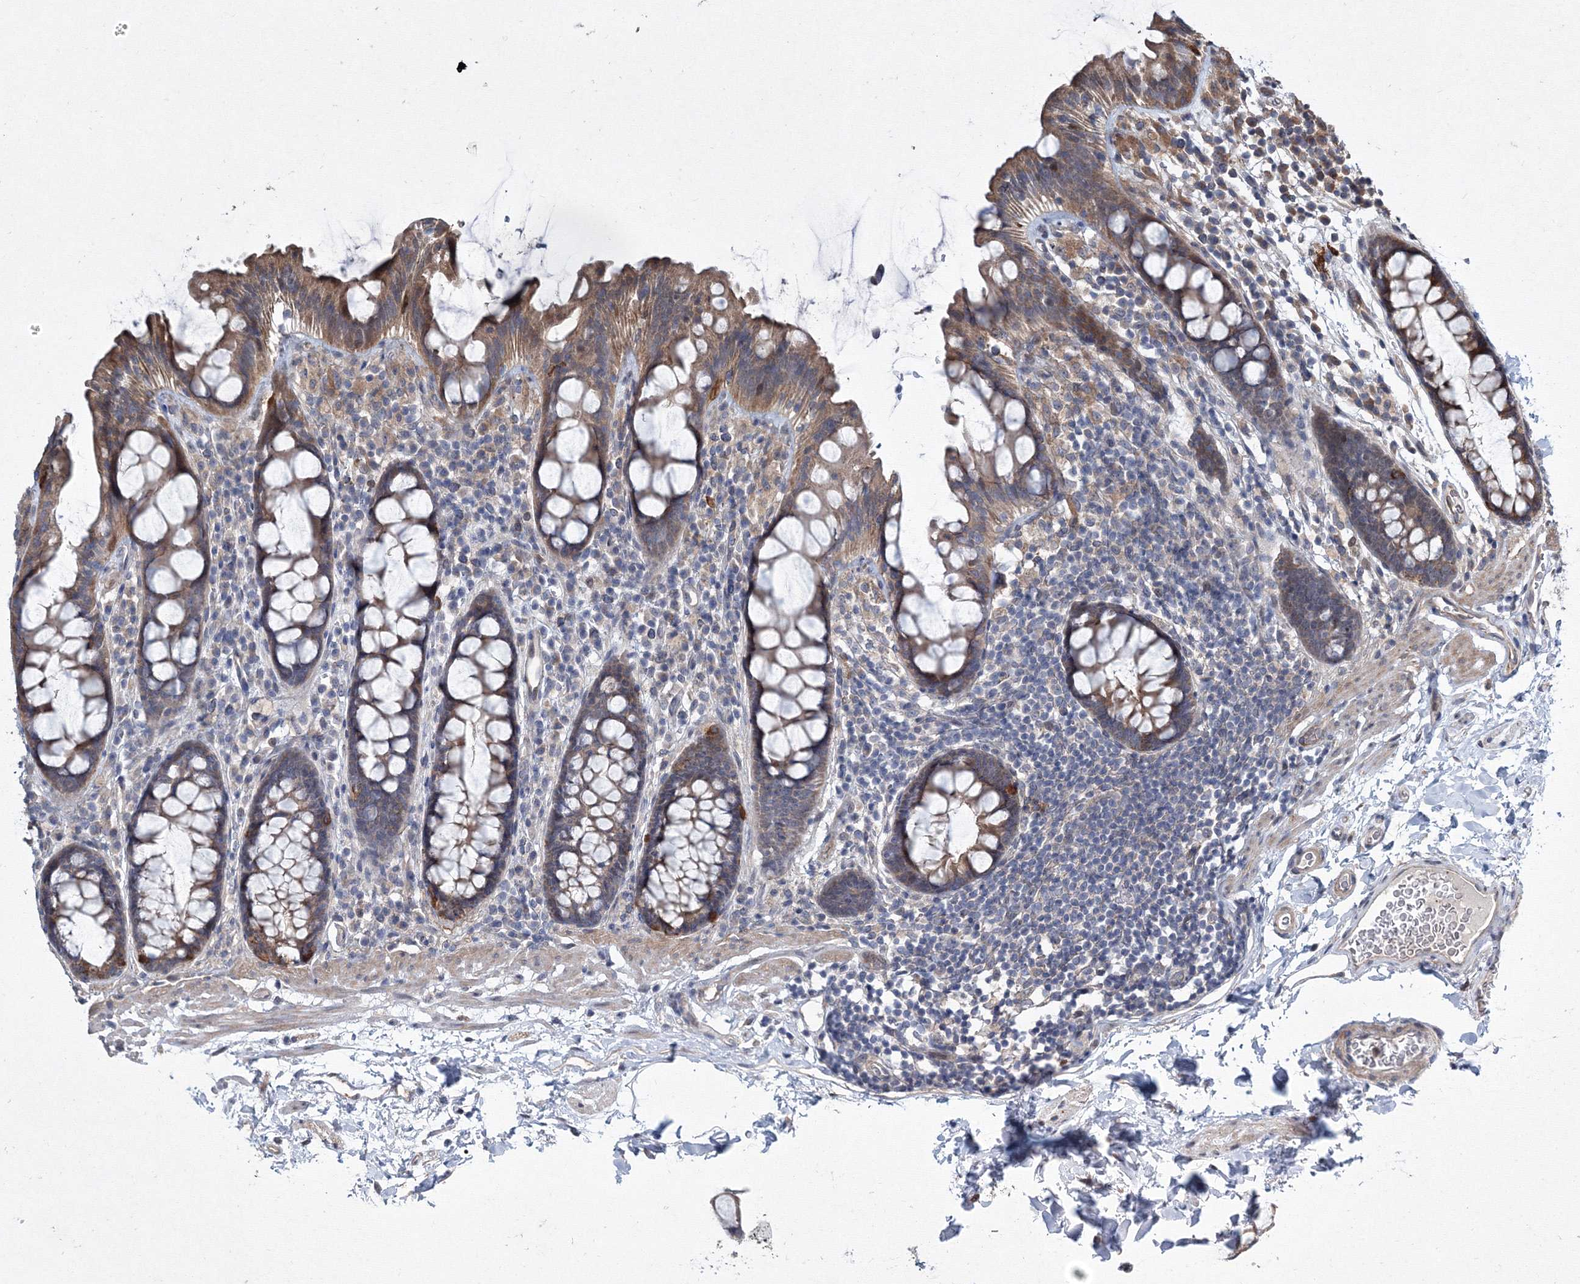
{"staining": {"intensity": "moderate", "quantity": ">75%", "location": "cytoplasmic/membranous"}, "tissue": "colon", "cell_type": "Endothelial cells", "image_type": "normal", "snomed": [{"axis": "morphology", "description": "Normal tissue, NOS"}, {"axis": "topography", "description": "Colon"}], "caption": "Moderate cytoplasmic/membranous staining for a protein is seen in about >75% of endothelial cells of normal colon using immunohistochemistry.", "gene": "RANBP3L", "patient": {"sex": "female", "age": 80}}